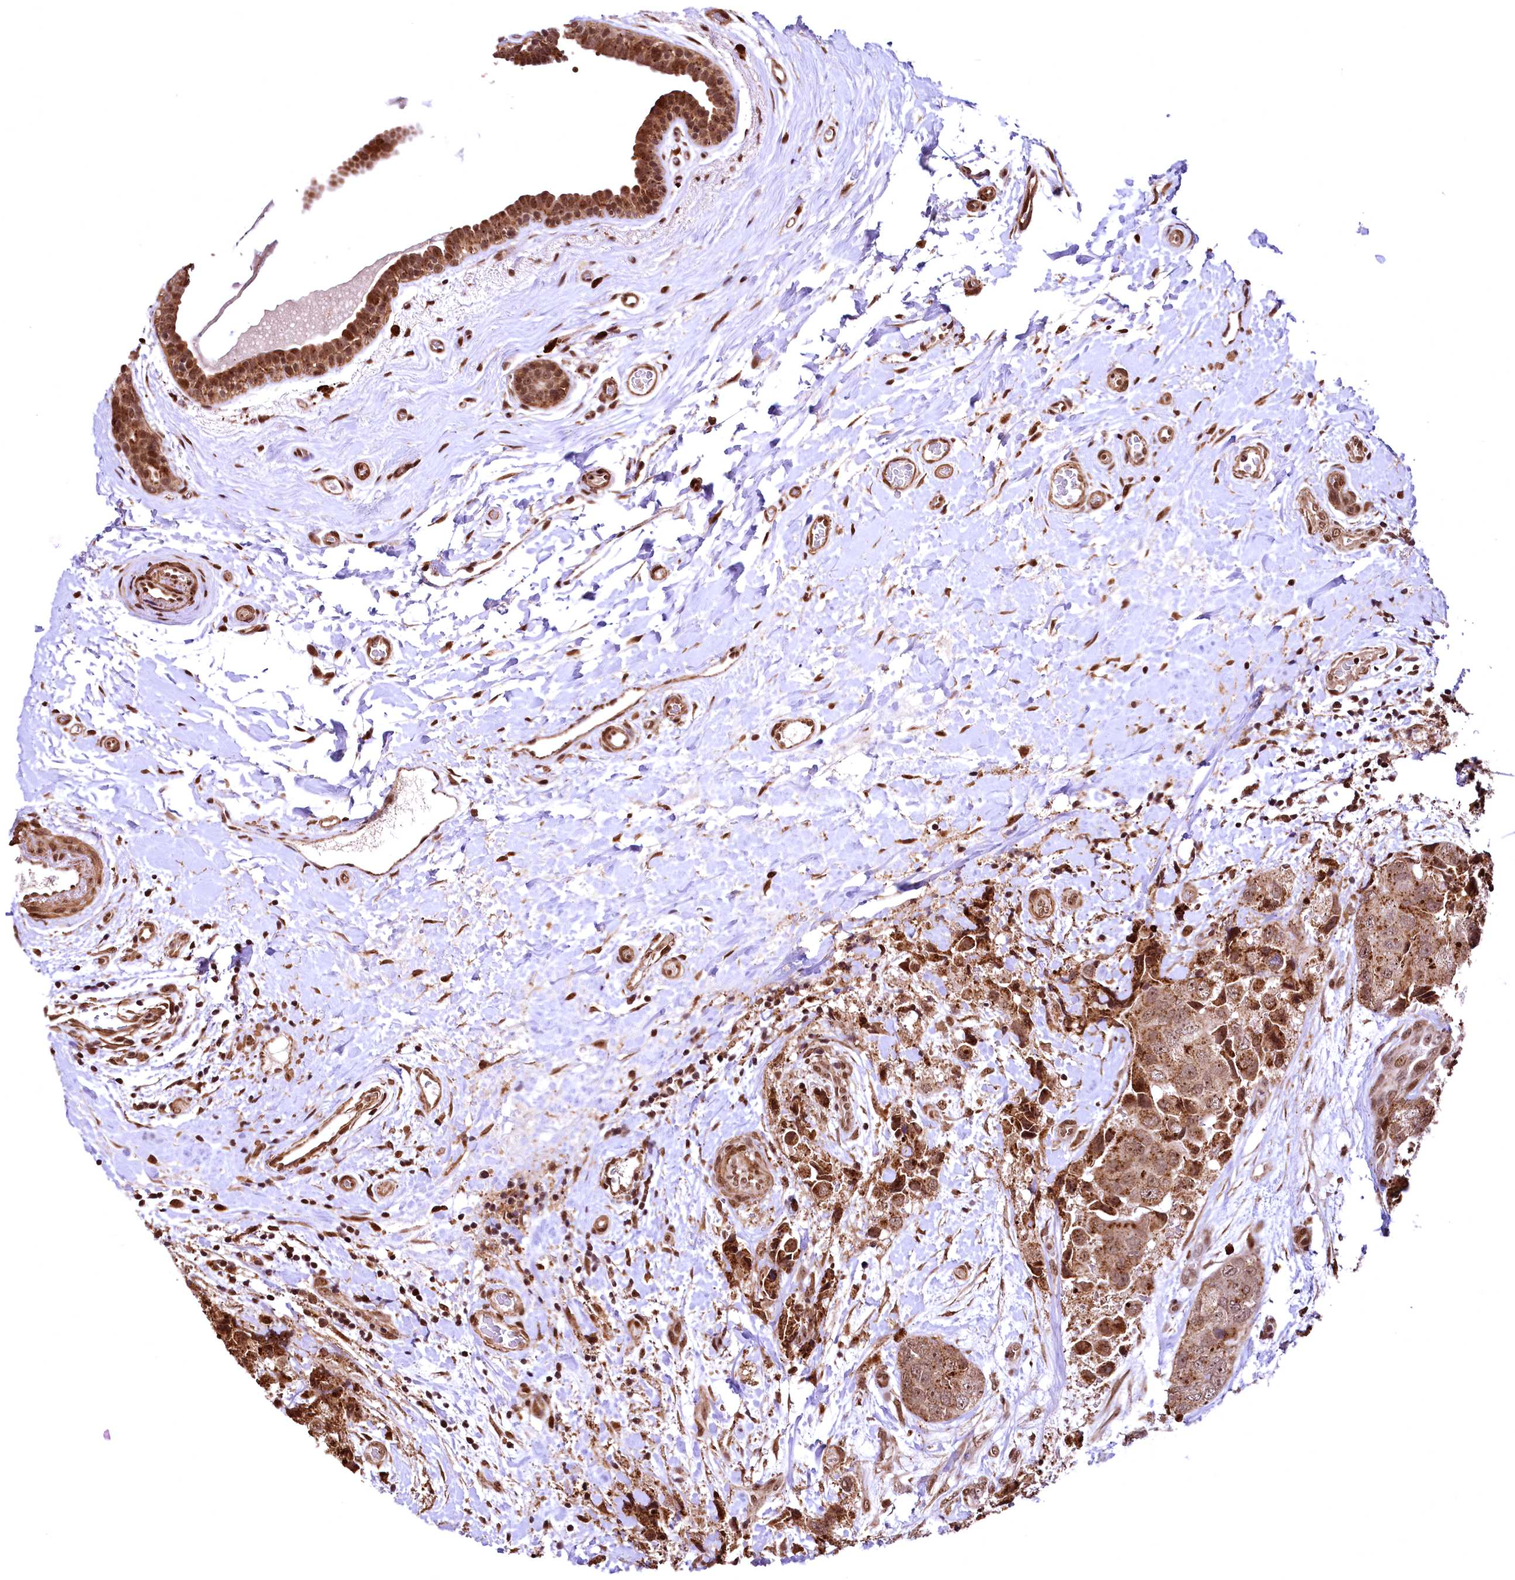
{"staining": {"intensity": "moderate", "quantity": ">75%", "location": "cytoplasmic/membranous,nuclear"}, "tissue": "breast cancer", "cell_type": "Tumor cells", "image_type": "cancer", "snomed": [{"axis": "morphology", "description": "Duct carcinoma"}, {"axis": "topography", "description": "Breast"}], "caption": "Immunohistochemistry staining of intraductal carcinoma (breast), which reveals medium levels of moderate cytoplasmic/membranous and nuclear expression in approximately >75% of tumor cells indicating moderate cytoplasmic/membranous and nuclear protein expression. The staining was performed using DAB (brown) for protein detection and nuclei were counterstained in hematoxylin (blue).", "gene": "PDS5B", "patient": {"sex": "female", "age": 62}}